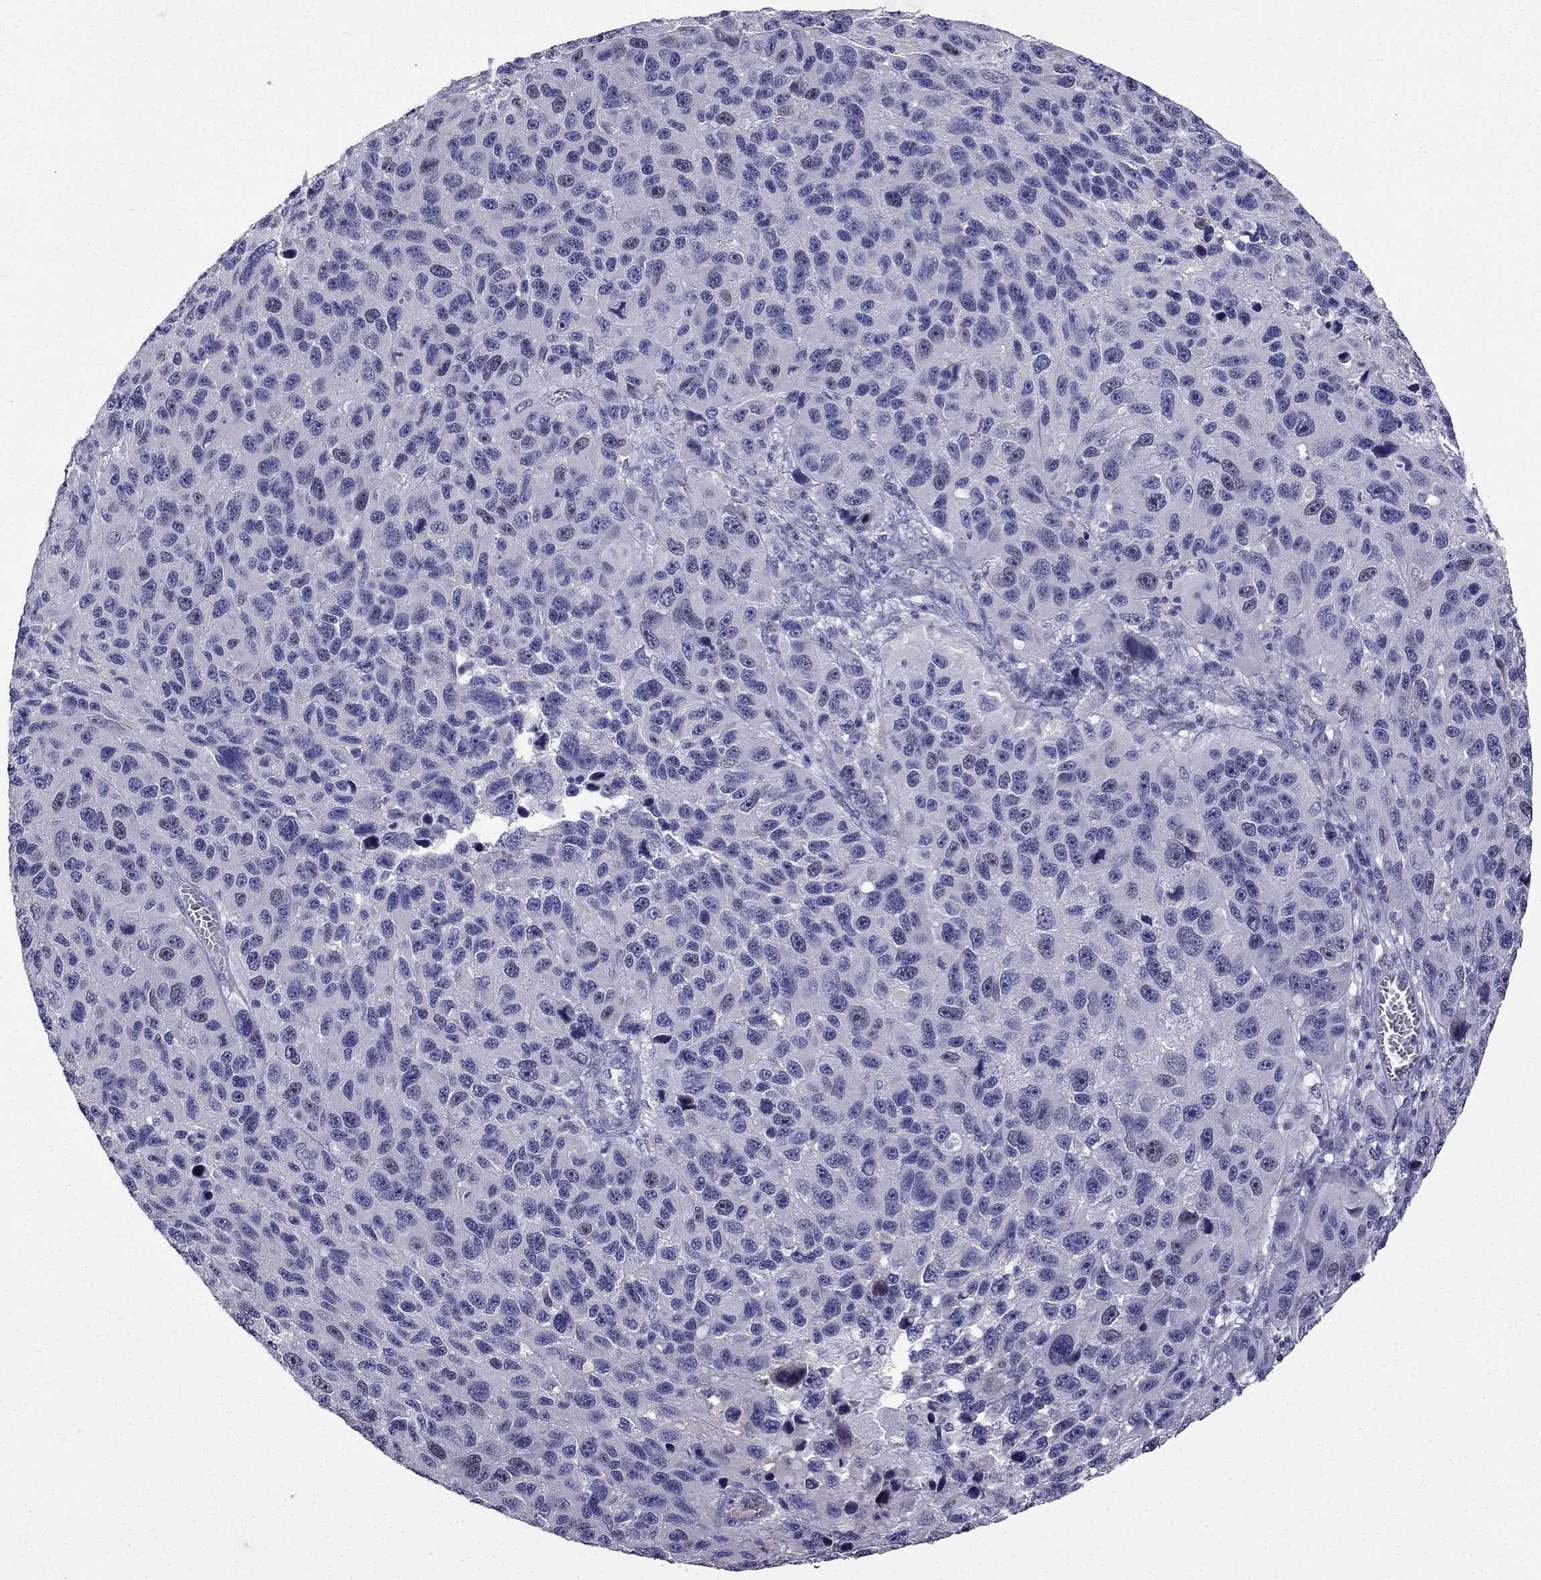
{"staining": {"intensity": "negative", "quantity": "none", "location": "none"}, "tissue": "melanoma", "cell_type": "Tumor cells", "image_type": "cancer", "snomed": [{"axis": "morphology", "description": "Malignant melanoma, NOS"}, {"axis": "topography", "description": "Skin"}], "caption": "Immunohistochemistry (IHC) histopathology image of human melanoma stained for a protein (brown), which exhibits no staining in tumor cells.", "gene": "UHRF1", "patient": {"sex": "male", "age": 53}}